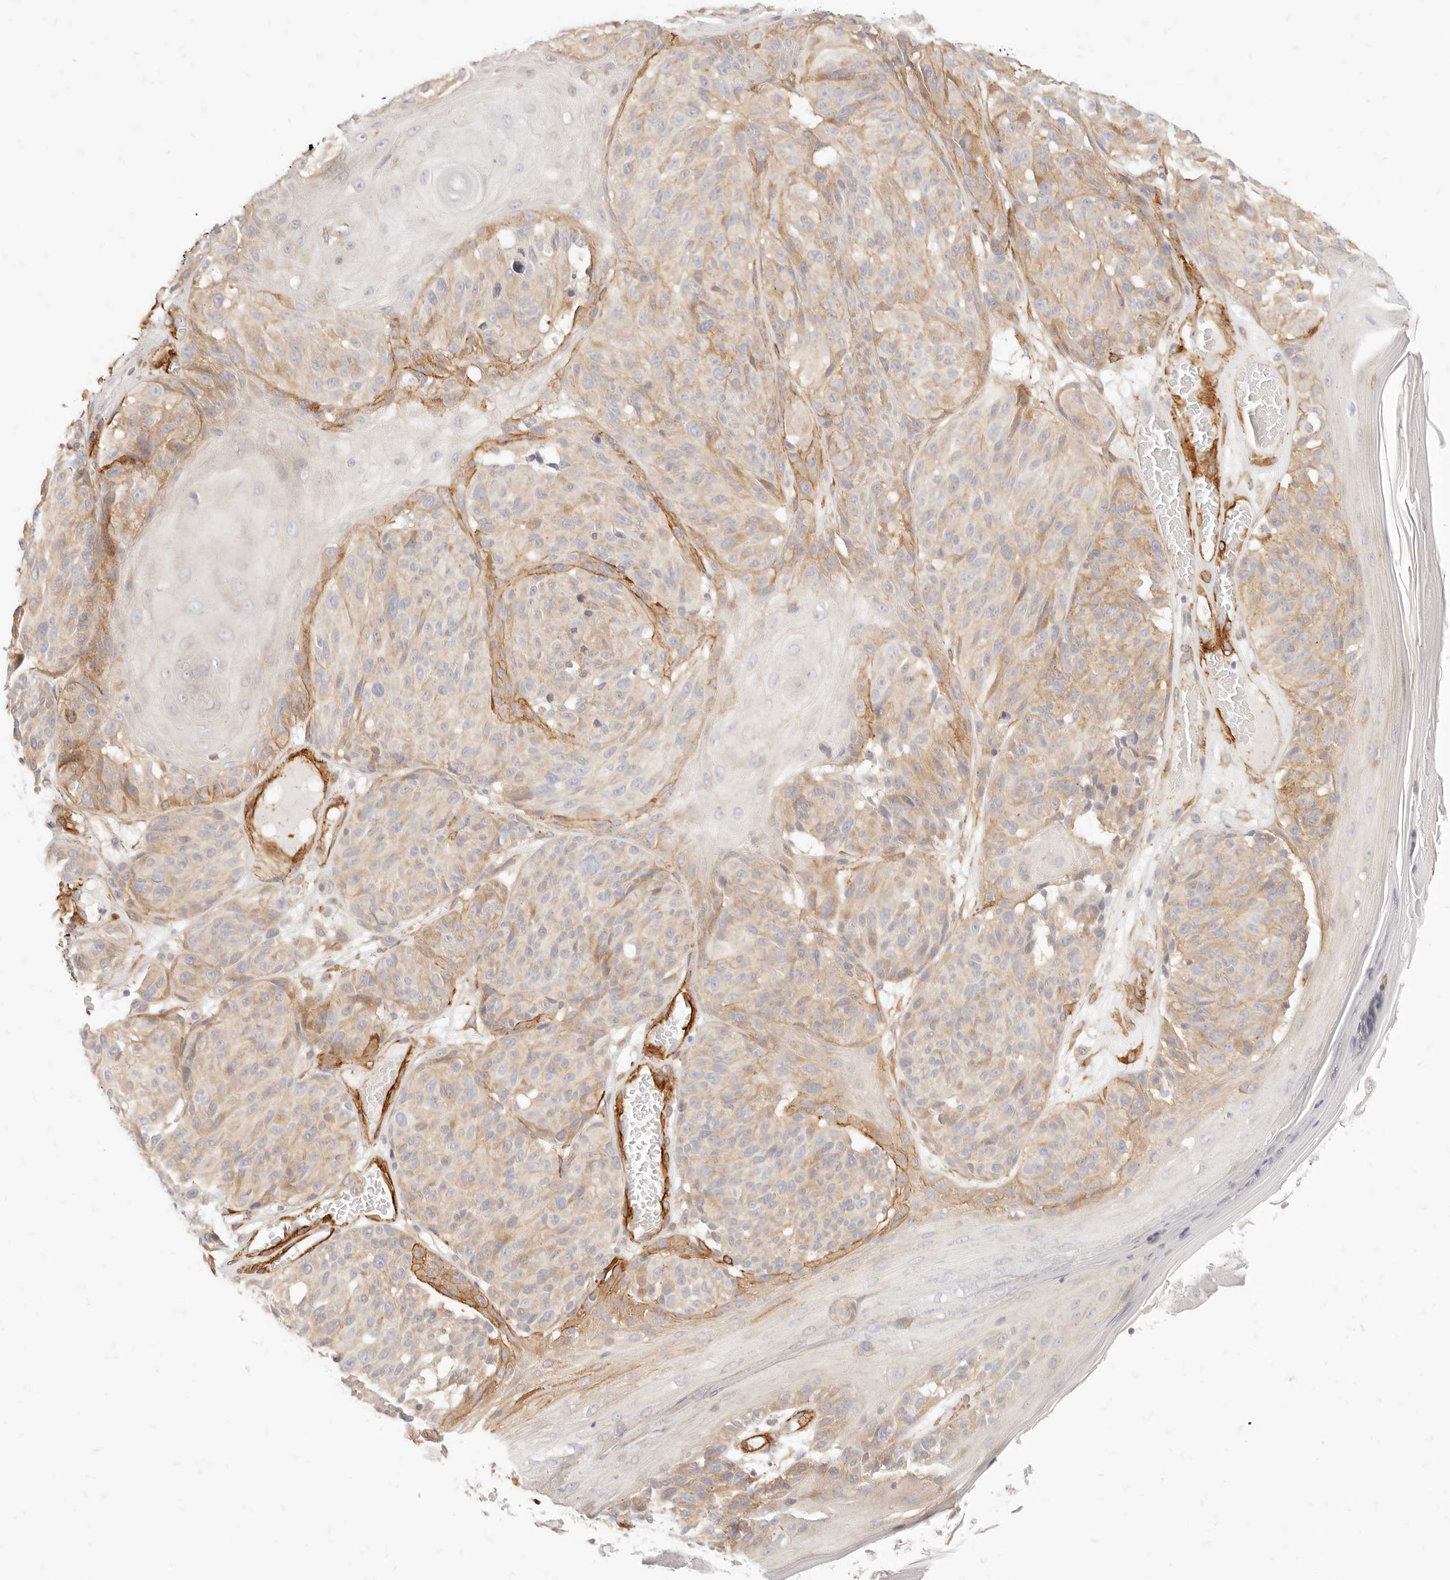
{"staining": {"intensity": "weak", "quantity": "25%-75%", "location": "cytoplasmic/membranous"}, "tissue": "melanoma", "cell_type": "Tumor cells", "image_type": "cancer", "snomed": [{"axis": "morphology", "description": "Malignant melanoma, NOS"}, {"axis": "topography", "description": "Skin"}], "caption": "Malignant melanoma stained with DAB IHC exhibits low levels of weak cytoplasmic/membranous positivity in about 25%-75% of tumor cells. The protein of interest is shown in brown color, while the nuclei are stained blue.", "gene": "TMTC2", "patient": {"sex": "male", "age": 83}}